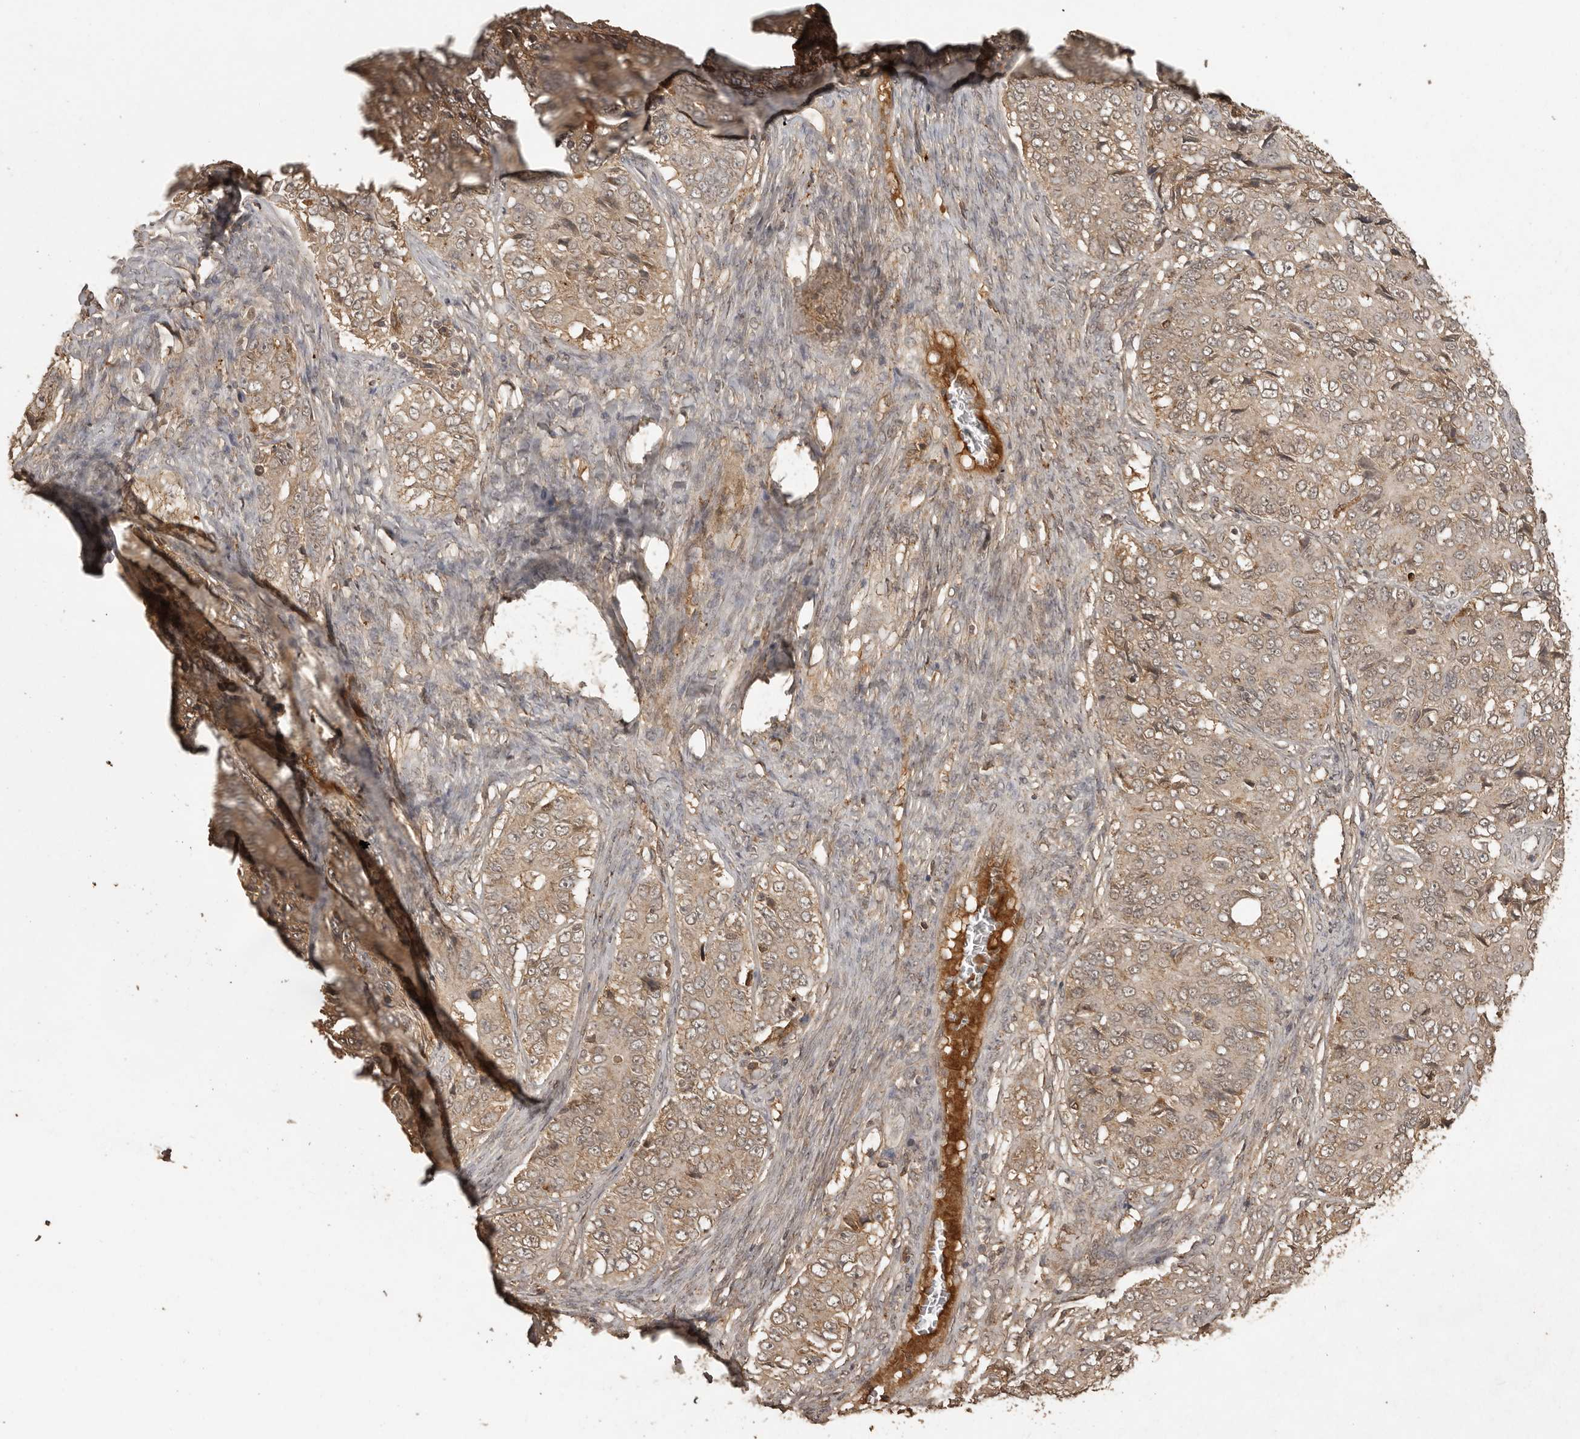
{"staining": {"intensity": "moderate", "quantity": ">75%", "location": "cytoplasmic/membranous"}, "tissue": "ovarian cancer", "cell_type": "Tumor cells", "image_type": "cancer", "snomed": [{"axis": "morphology", "description": "Carcinoma, endometroid"}, {"axis": "topography", "description": "Ovary"}], "caption": "DAB (3,3'-diaminobenzidine) immunohistochemical staining of endometroid carcinoma (ovarian) exhibits moderate cytoplasmic/membranous protein staining in about >75% of tumor cells.", "gene": "CTF1", "patient": {"sex": "female", "age": 51}}